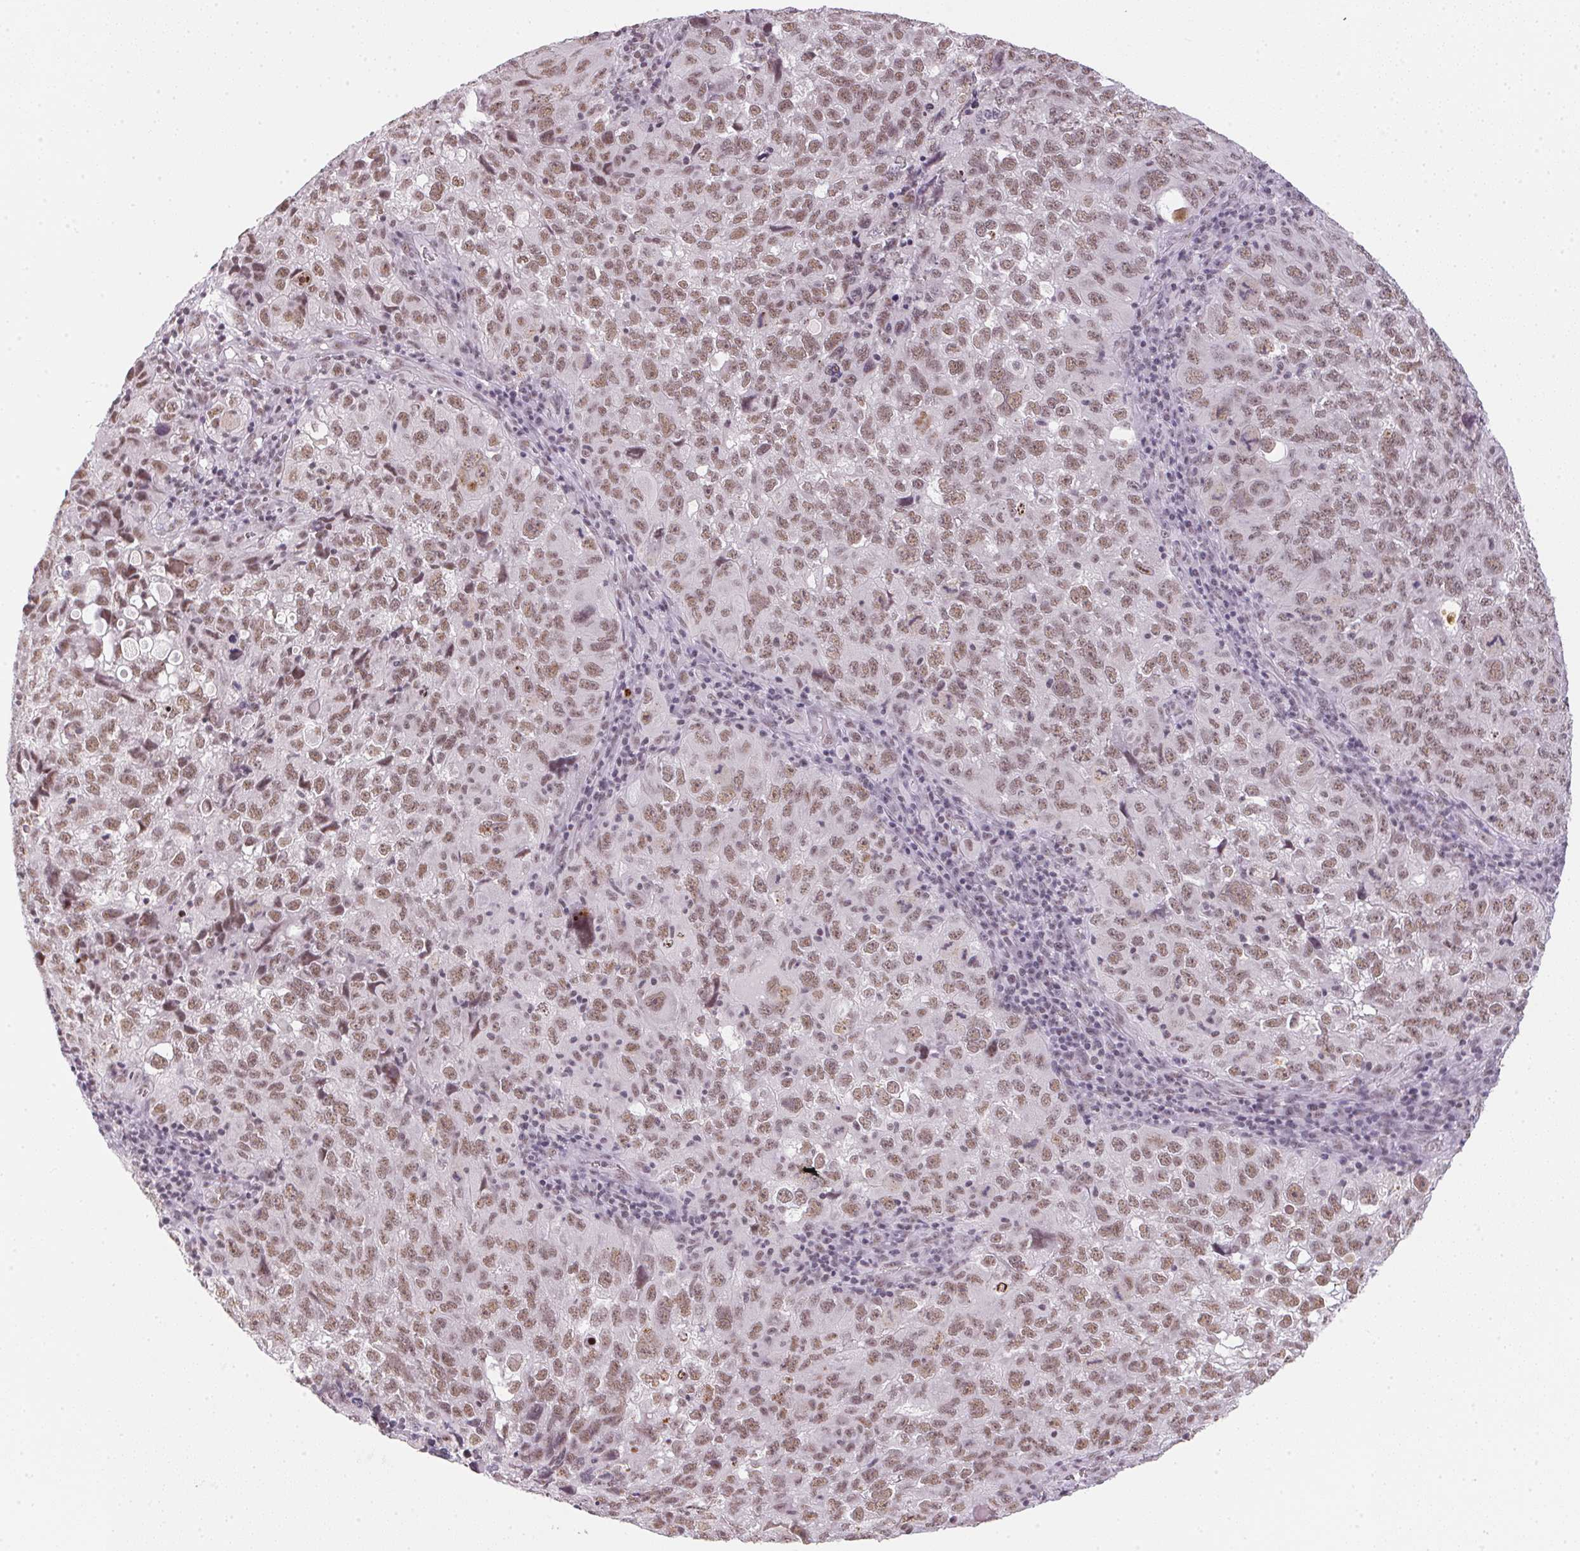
{"staining": {"intensity": "moderate", "quantity": ">75%", "location": "nuclear"}, "tissue": "cervical cancer", "cell_type": "Tumor cells", "image_type": "cancer", "snomed": [{"axis": "morphology", "description": "Squamous cell carcinoma, NOS"}, {"axis": "topography", "description": "Cervix"}], "caption": "Immunohistochemistry (IHC) (DAB (3,3'-diaminobenzidine)) staining of cervical cancer reveals moderate nuclear protein staining in approximately >75% of tumor cells.", "gene": "SRSF7", "patient": {"sex": "female", "age": 55}}